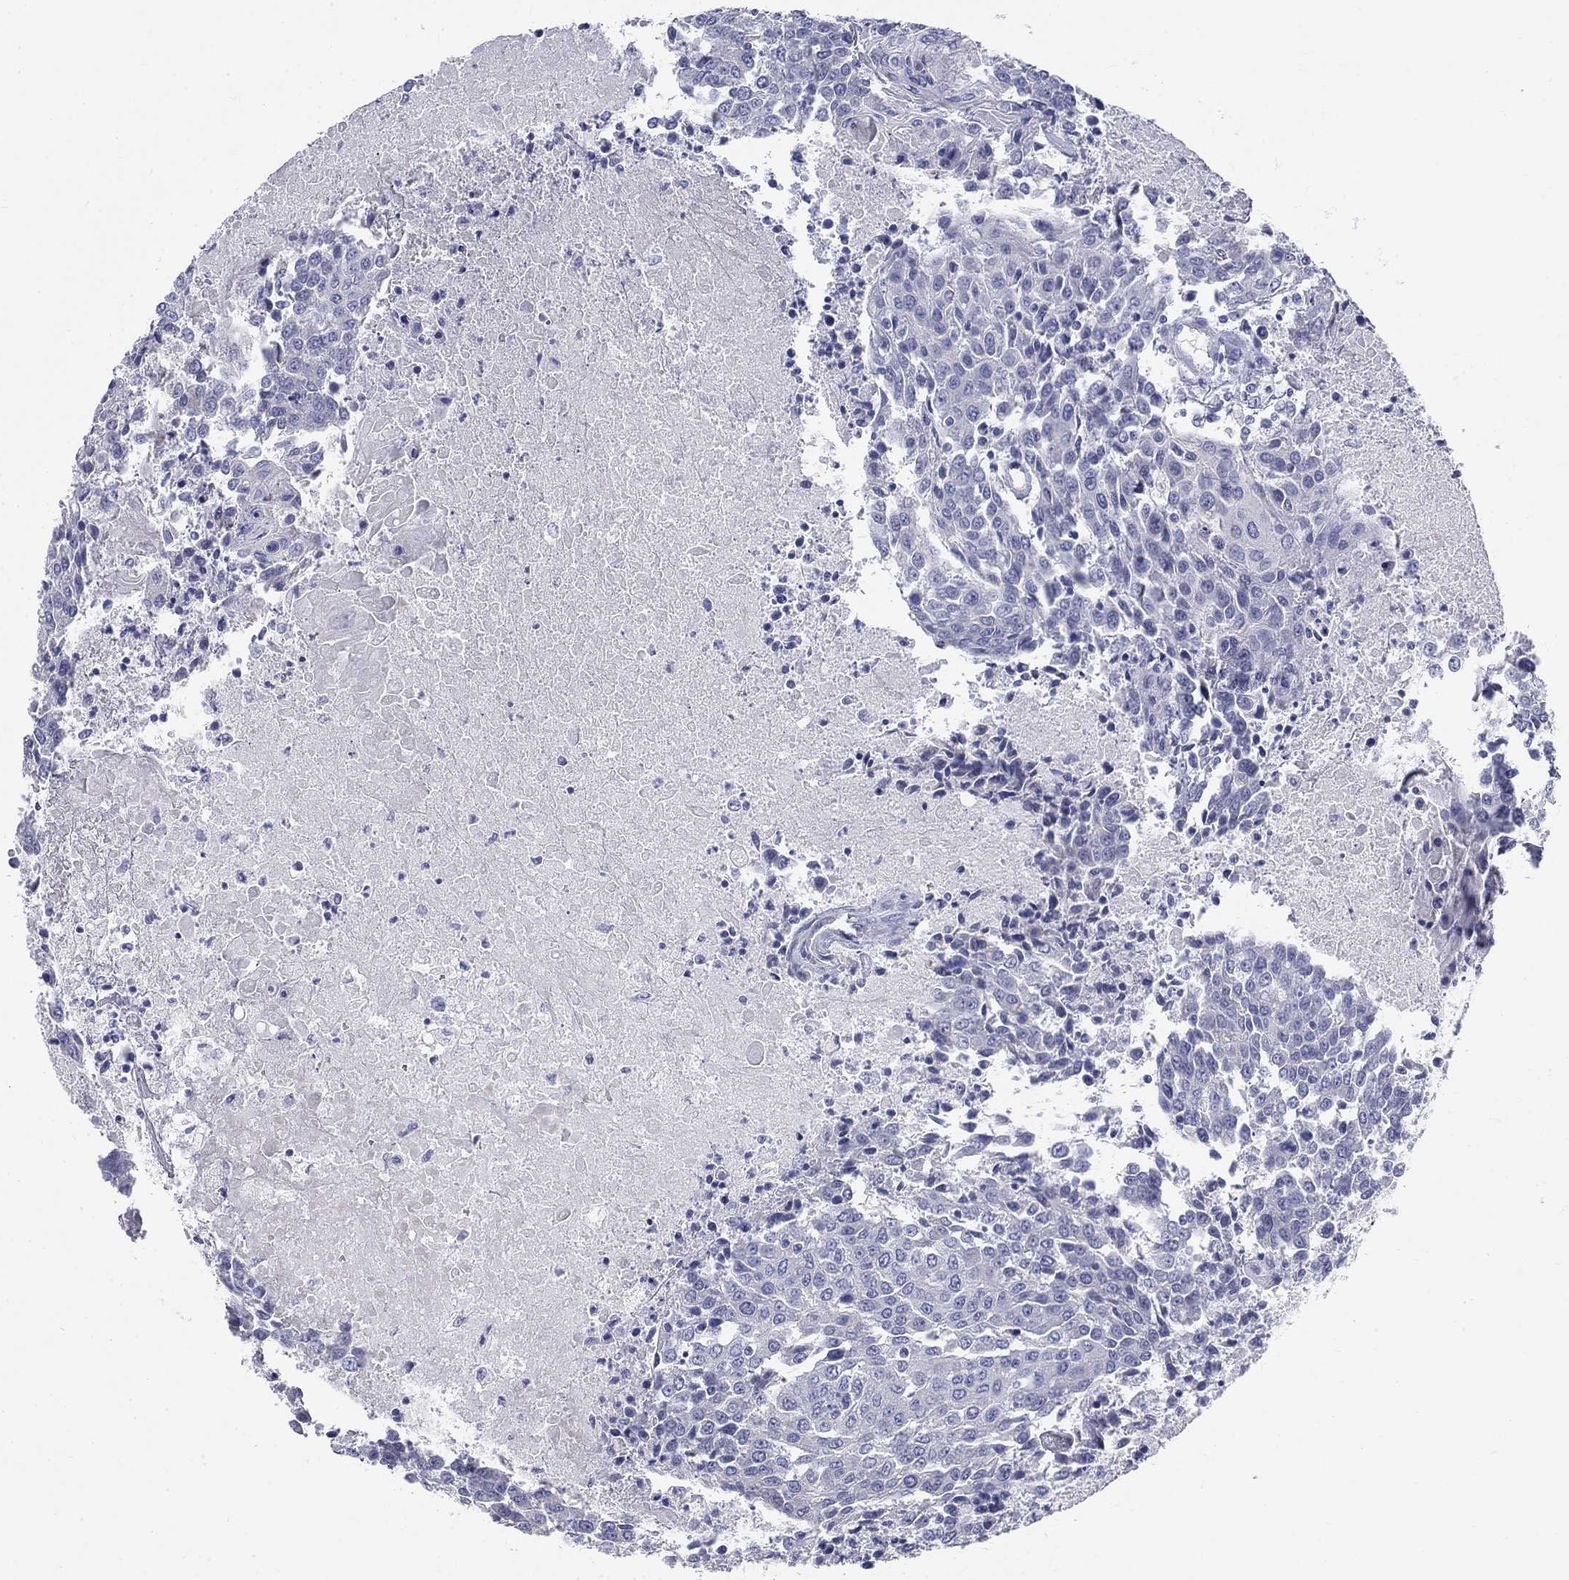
{"staining": {"intensity": "negative", "quantity": "none", "location": "none"}, "tissue": "urothelial cancer", "cell_type": "Tumor cells", "image_type": "cancer", "snomed": [{"axis": "morphology", "description": "Urothelial carcinoma, High grade"}, {"axis": "topography", "description": "Urinary bladder"}], "caption": "IHC micrograph of human urothelial cancer stained for a protein (brown), which reveals no positivity in tumor cells. Brightfield microscopy of immunohistochemistry stained with DAB (brown) and hematoxylin (blue), captured at high magnification.", "gene": "GALNTL5", "patient": {"sex": "female", "age": 85}}